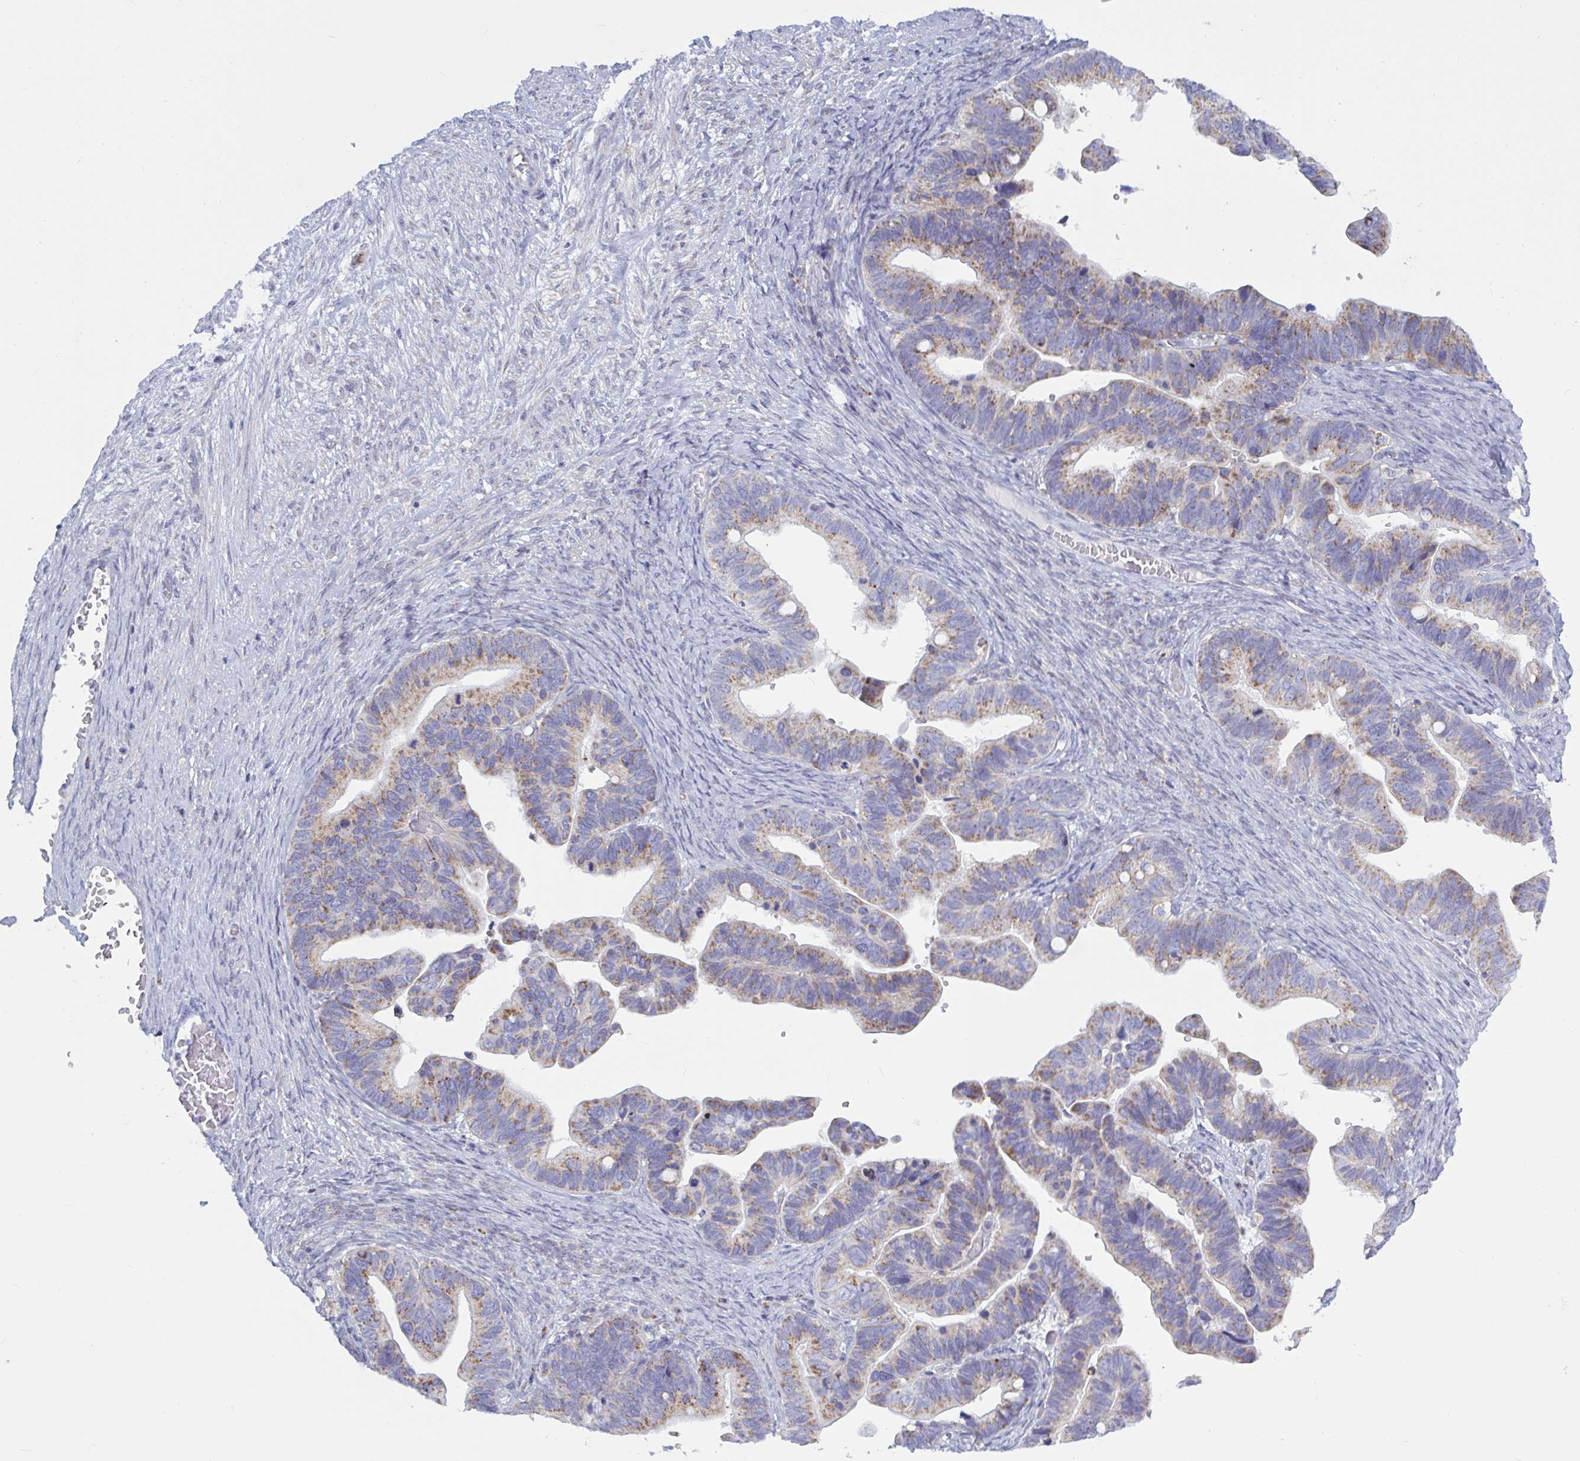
{"staining": {"intensity": "weak", "quantity": "25%-75%", "location": "cytoplasmic/membranous"}, "tissue": "ovarian cancer", "cell_type": "Tumor cells", "image_type": "cancer", "snomed": [{"axis": "morphology", "description": "Cystadenocarcinoma, serous, NOS"}, {"axis": "topography", "description": "Ovary"}], "caption": "Human ovarian cancer stained for a protein (brown) demonstrates weak cytoplasmic/membranous positive positivity in approximately 25%-75% of tumor cells.", "gene": "ATG9A", "patient": {"sex": "female", "age": 56}}